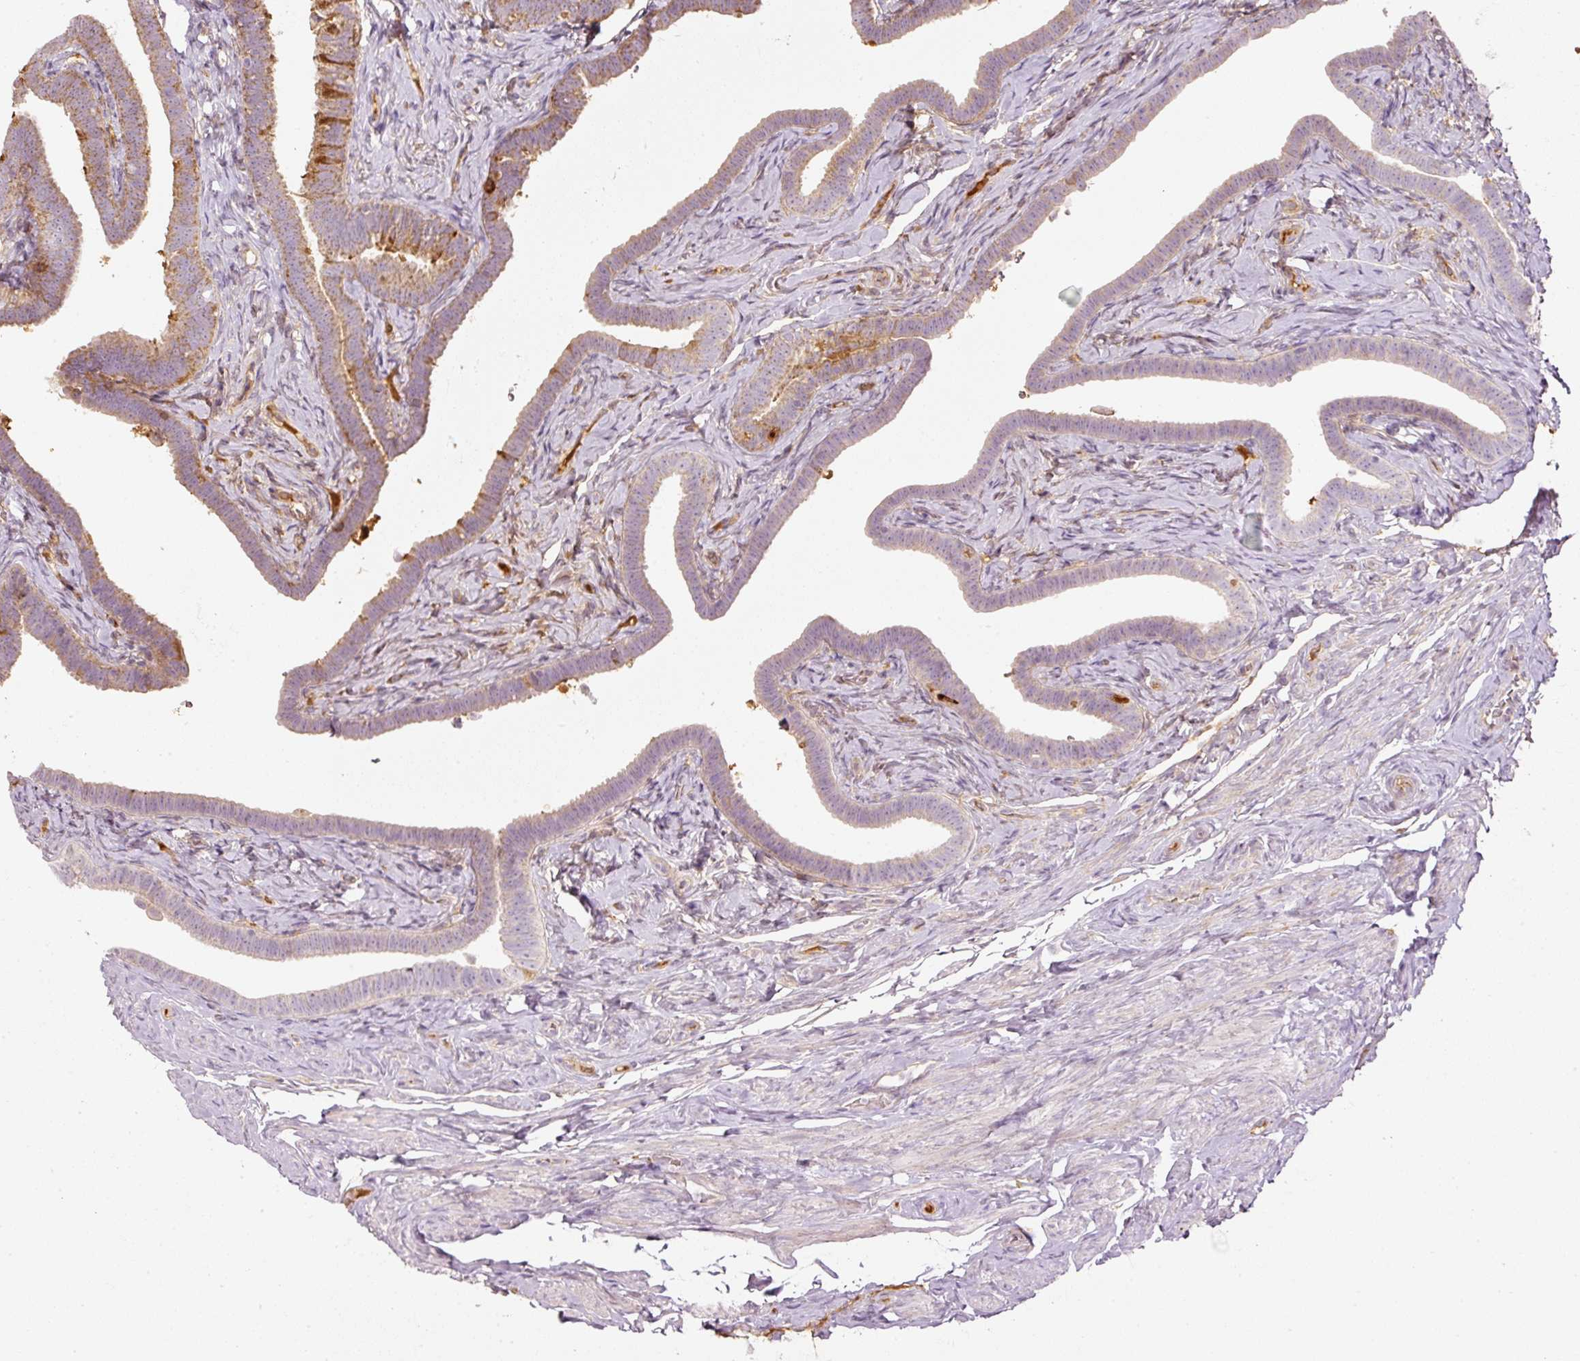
{"staining": {"intensity": "moderate", "quantity": "<25%", "location": "cytoplasmic/membranous"}, "tissue": "fallopian tube", "cell_type": "Glandular cells", "image_type": "normal", "snomed": [{"axis": "morphology", "description": "Normal tissue, NOS"}, {"axis": "topography", "description": "Fallopian tube"}], "caption": "Moderate cytoplasmic/membranous positivity is present in about <25% of glandular cells in normal fallopian tube. The staining was performed using DAB (3,3'-diaminobenzidine), with brown indicating positive protein expression. Nuclei are stained blue with hematoxylin.", "gene": "SERPING1", "patient": {"sex": "female", "age": 69}}